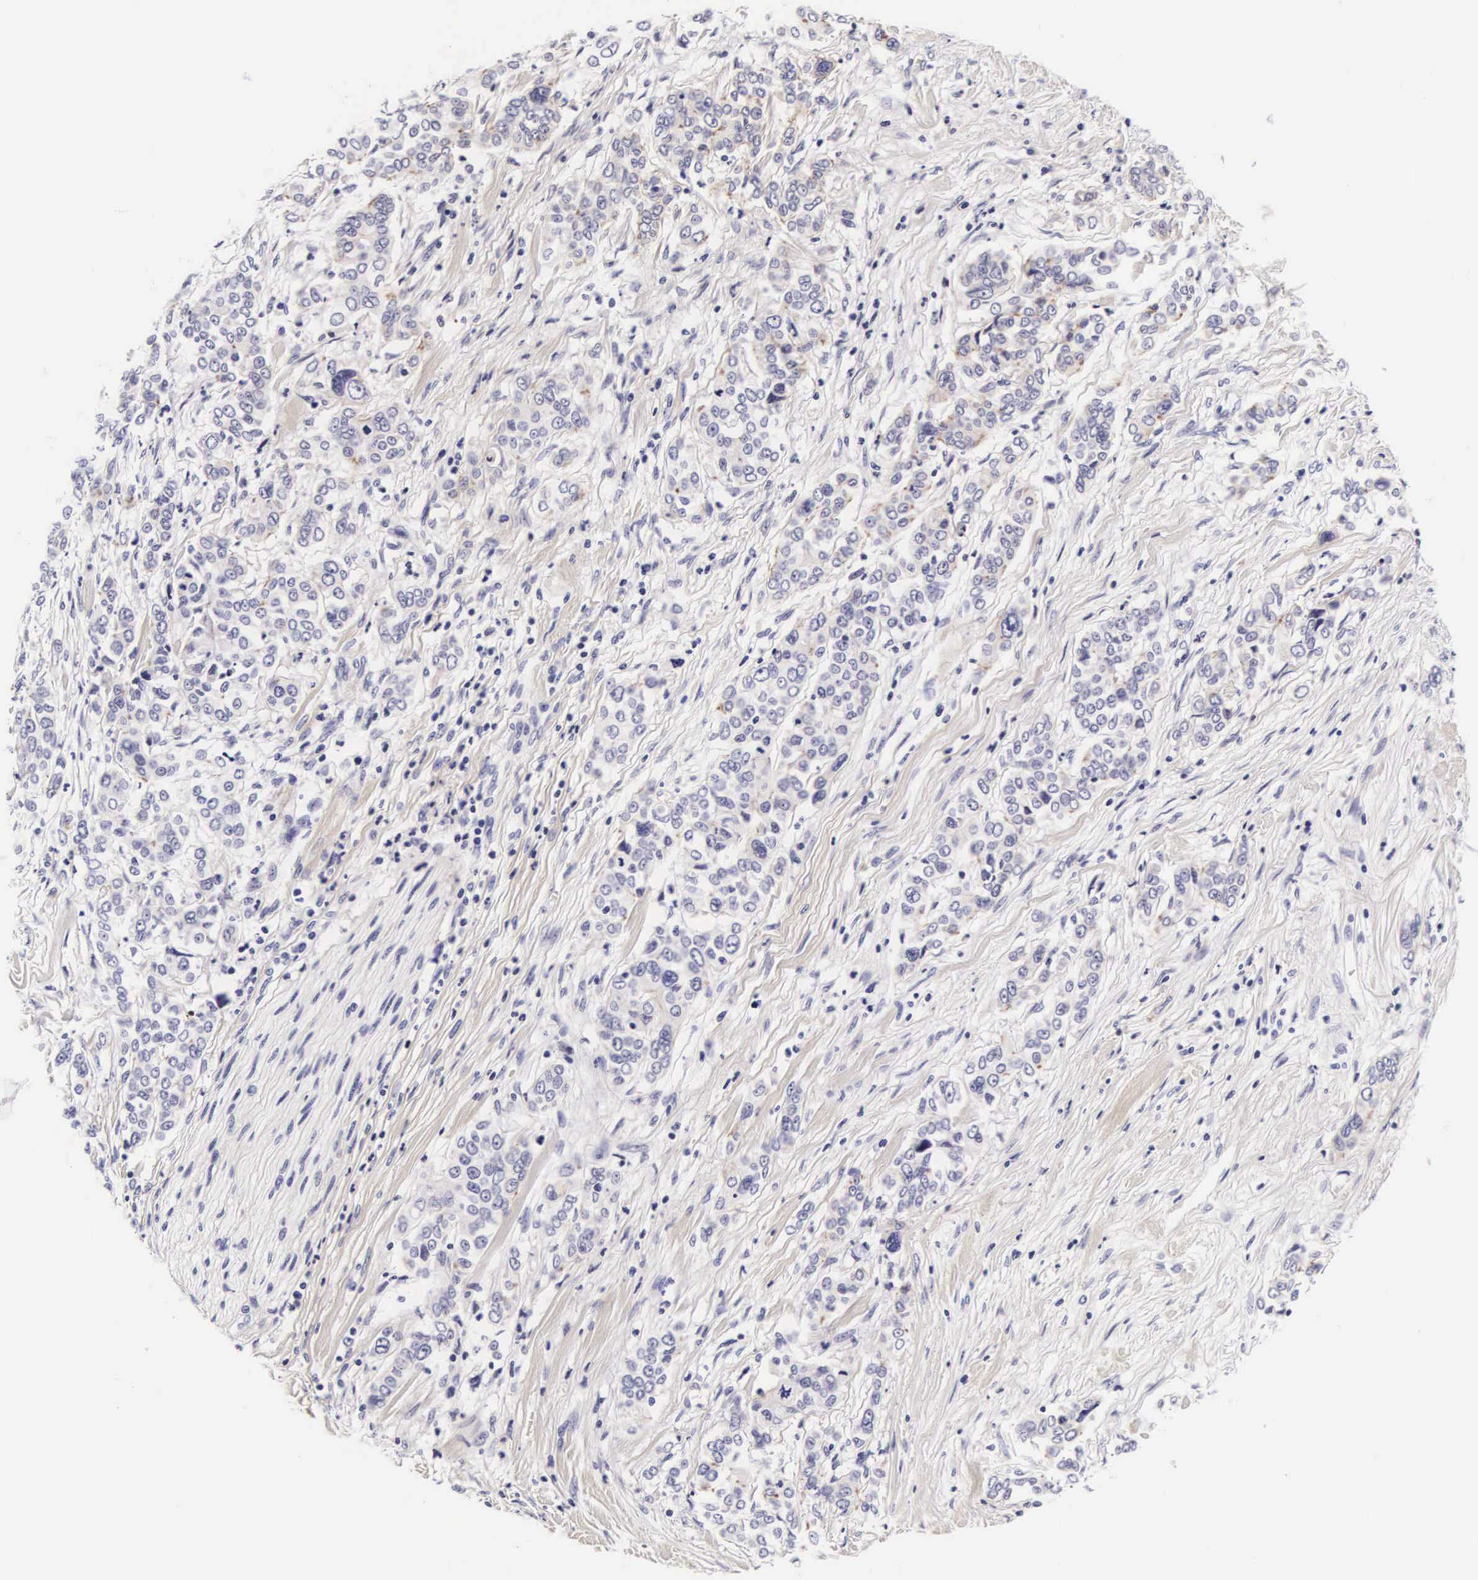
{"staining": {"intensity": "negative", "quantity": "none", "location": "none"}, "tissue": "pancreatic cancer", "cell_type": "Tumor cells", "image_type": "cancer", "snomed": [{"axis": "morphology", "description": "Adenocarcinoma, NOS"}, {"axis": "topography", "description": "Pancreas"}], "caption": "The immunohistochemistry histopathology image has no significant expression in tumor cells of adenocarcinoma (pancreatic) tissue. (DAB (3,3'-diaminobenzidine) IHC, high magnification).", "gene": "PHETA2", "patient": {"sex": "female", "age": 52}}